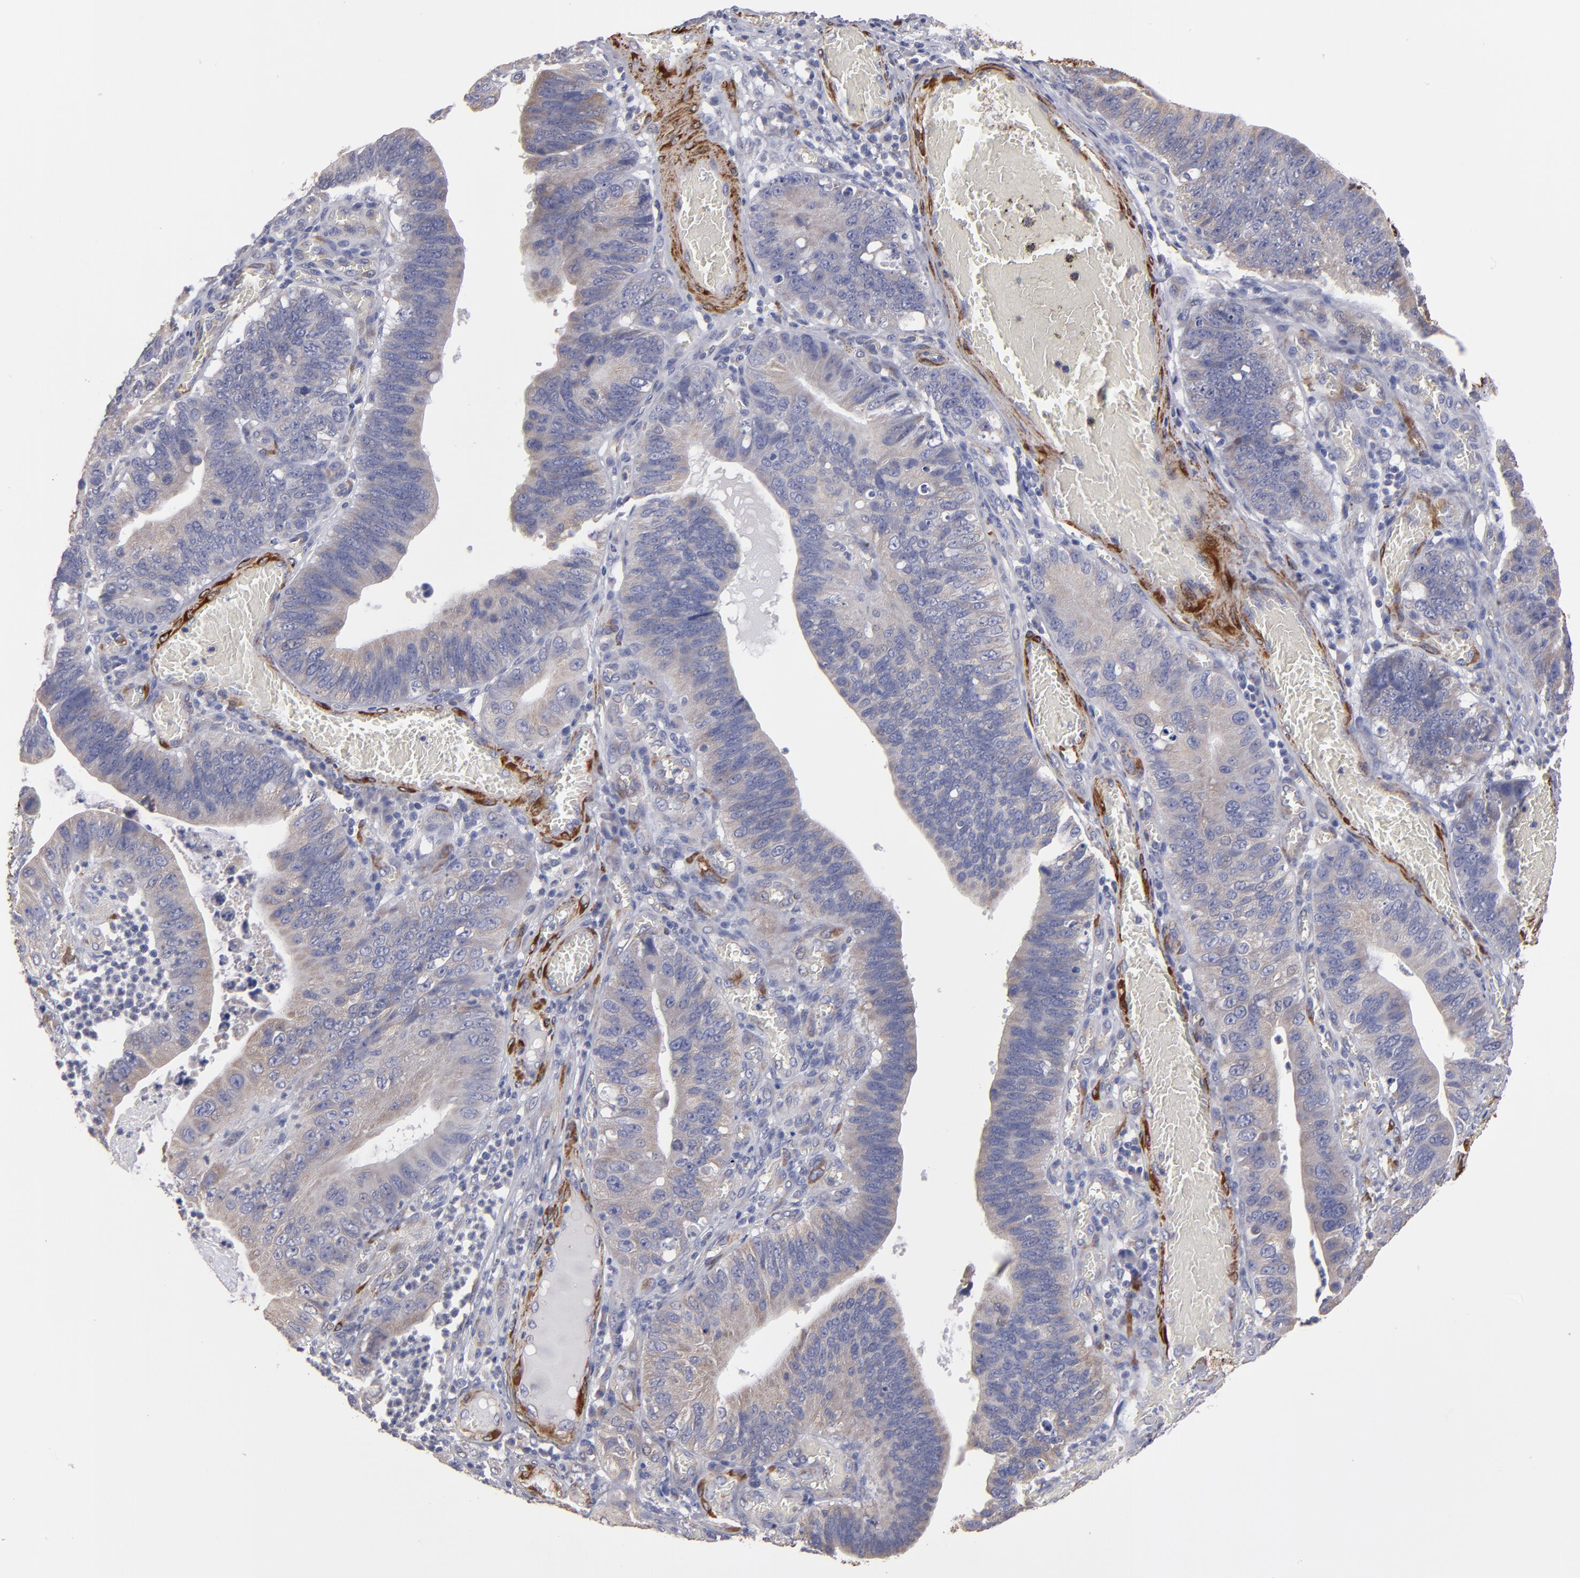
{"staining": {"intensity": "weak", "quantity": "25%-75%", "location": "cytoplasmic/membranous"}, "tissue": "stomach cancer", "cell_type": "Tumor cells", "image_type": "cancer", "snomed": [{"axis": "morphology", "description": "Adenocarcinoma, NOS"}, {"axis": "topography", "description": "Stomach"}, {"axis": "topography", "description": "Gastric cardia"}], "caption": "A brown stain shows weak cytoplasmic/membranous expression of a protein in human stomach cancer tumor cells.", "gene": "SLMAP", "patient": {"sex": "male", "age": 59}}